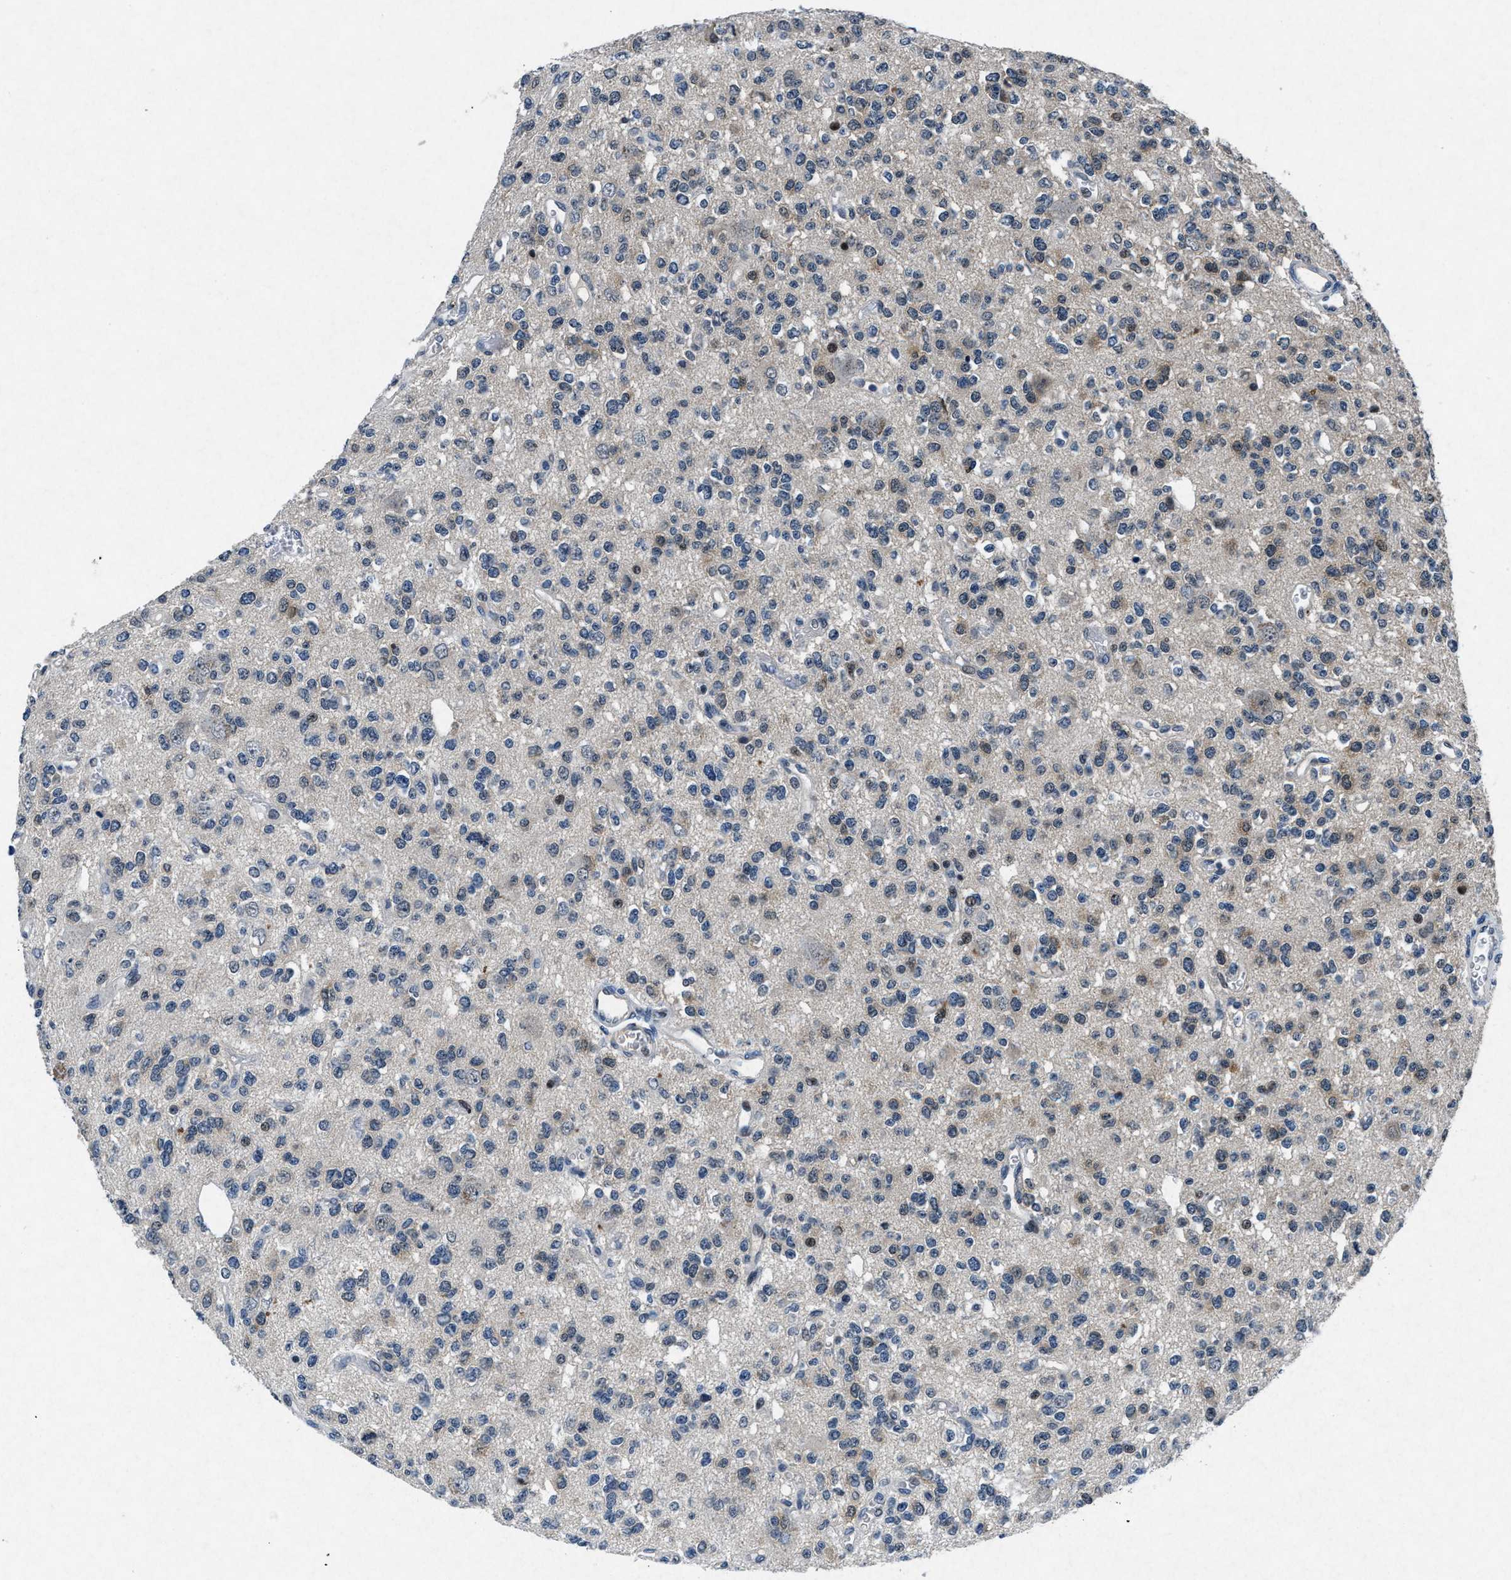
{"staining": {"intensity": "weak", "quantity": "<25%", "location": "cytoplasmic/membranous"}, "tissue": "glioma", "cell_type": "Tumor cells", "image_type": "cancer", "snomed": [{"axis": "morphology", "description": "Glioma, malignant, Low grade"}, {"axis": "topography", "description": "Brain"}], "caption": "Glioma was stained to show a protein in brown. There is no significant staining in tumor cells.", "gene": "PHLDA1", "patient": {"sex": "male", "age": 38}}